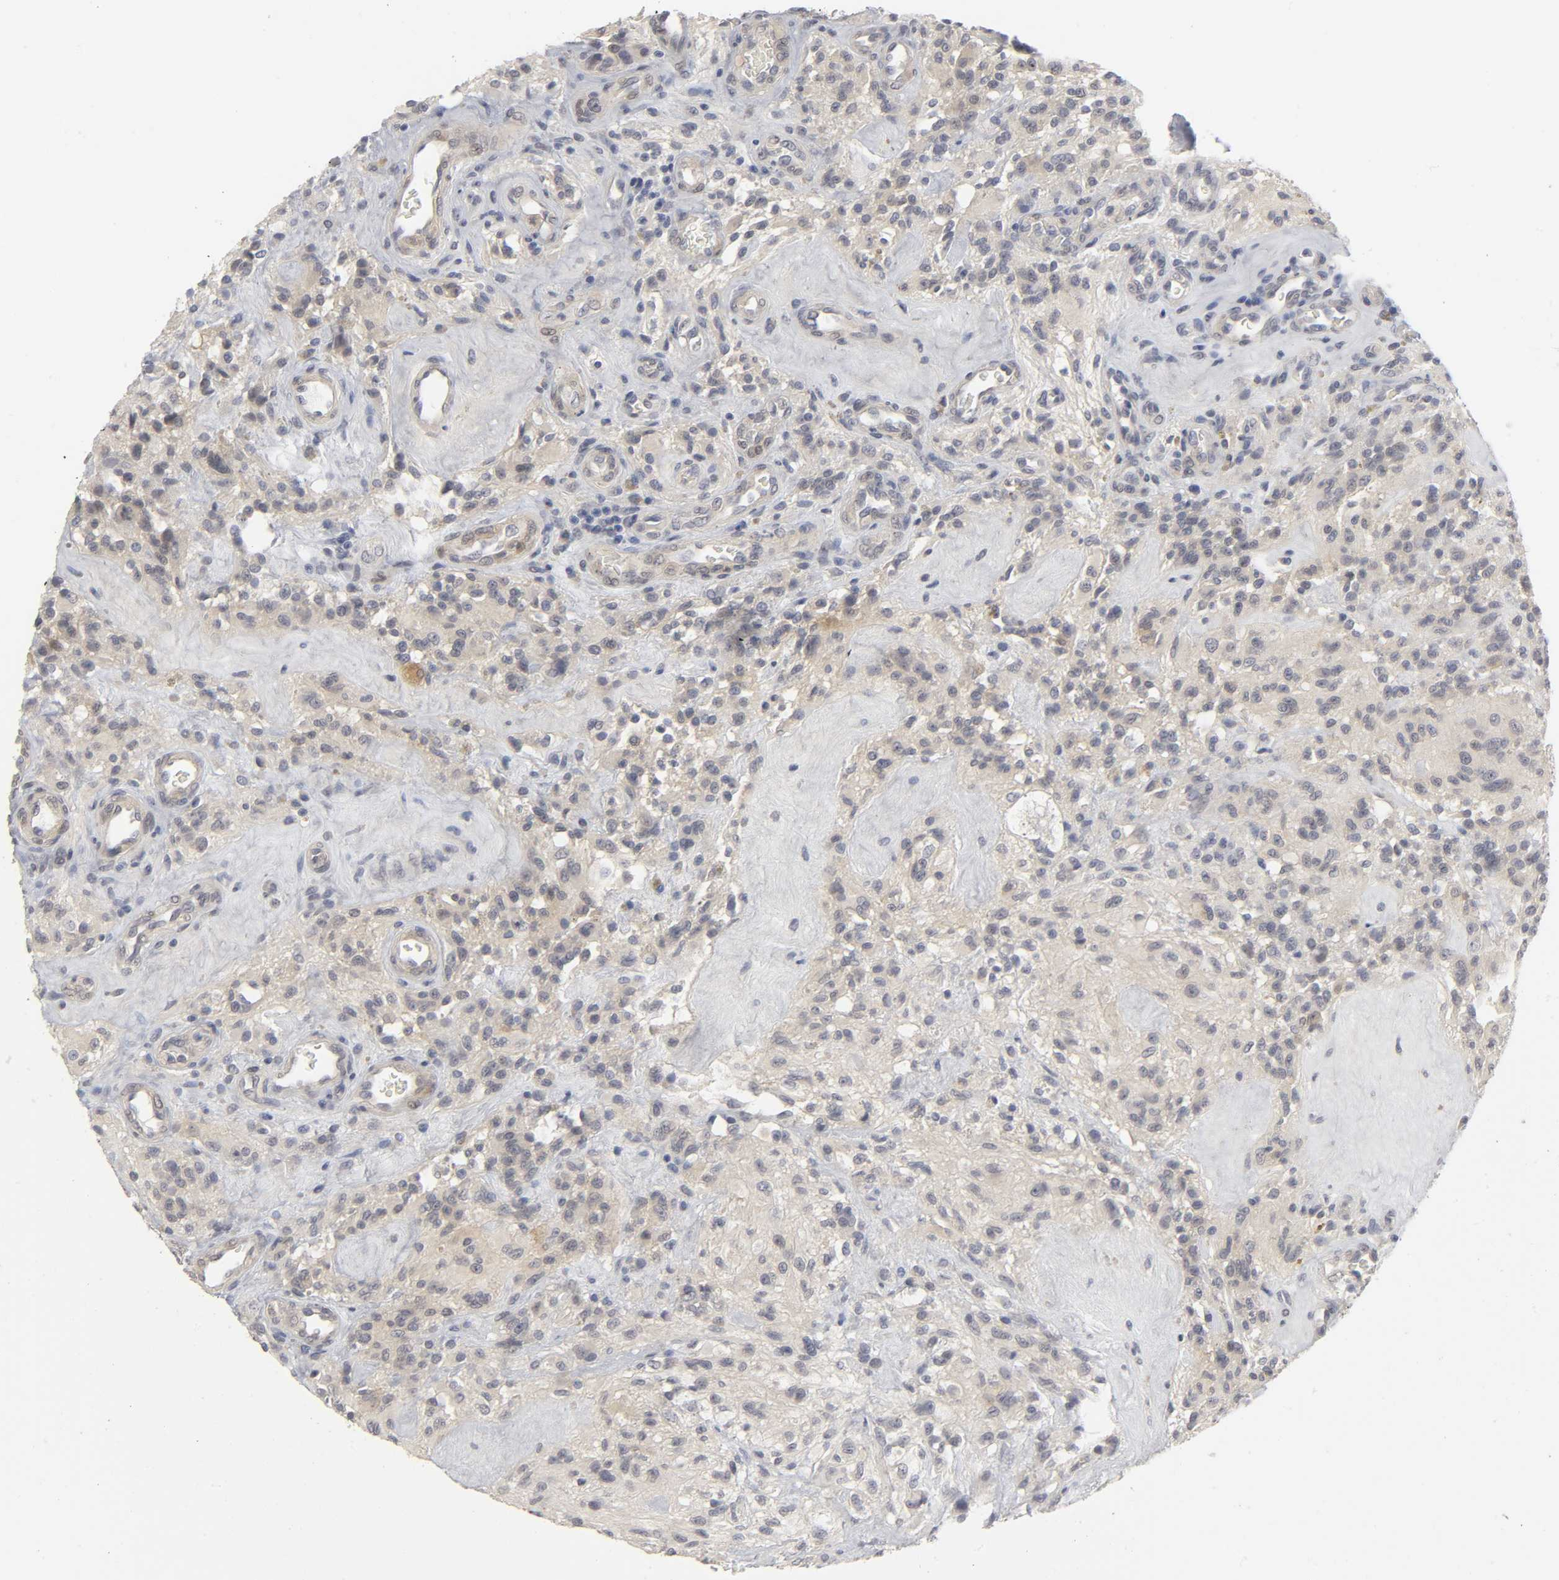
{"staining": {"intensity": "weak", "quantity": "25%-75%", "location": "cytoplasmic/membranous"}, "tissue": "glioma", "cell_type": "Tumor cells", "image_type": "cancer", "snomed": [{"axis": "morphology", "description": "Normal tissue, NOS"}, {"axis": "morphology", "description": "Glioma, malignant, High grade"}, {"axis": "topography", "description": "Cerebral cortex"}], "caption": "An immunohistochemistry histopathology image of neoplastic tissue is shown. Protein staining in brown highlights weak cytoplasmic/membranous positivity in glioma within tumor cells.", "gene": "PDLIM3", "patient": {"sex": "male", "age": 56}}